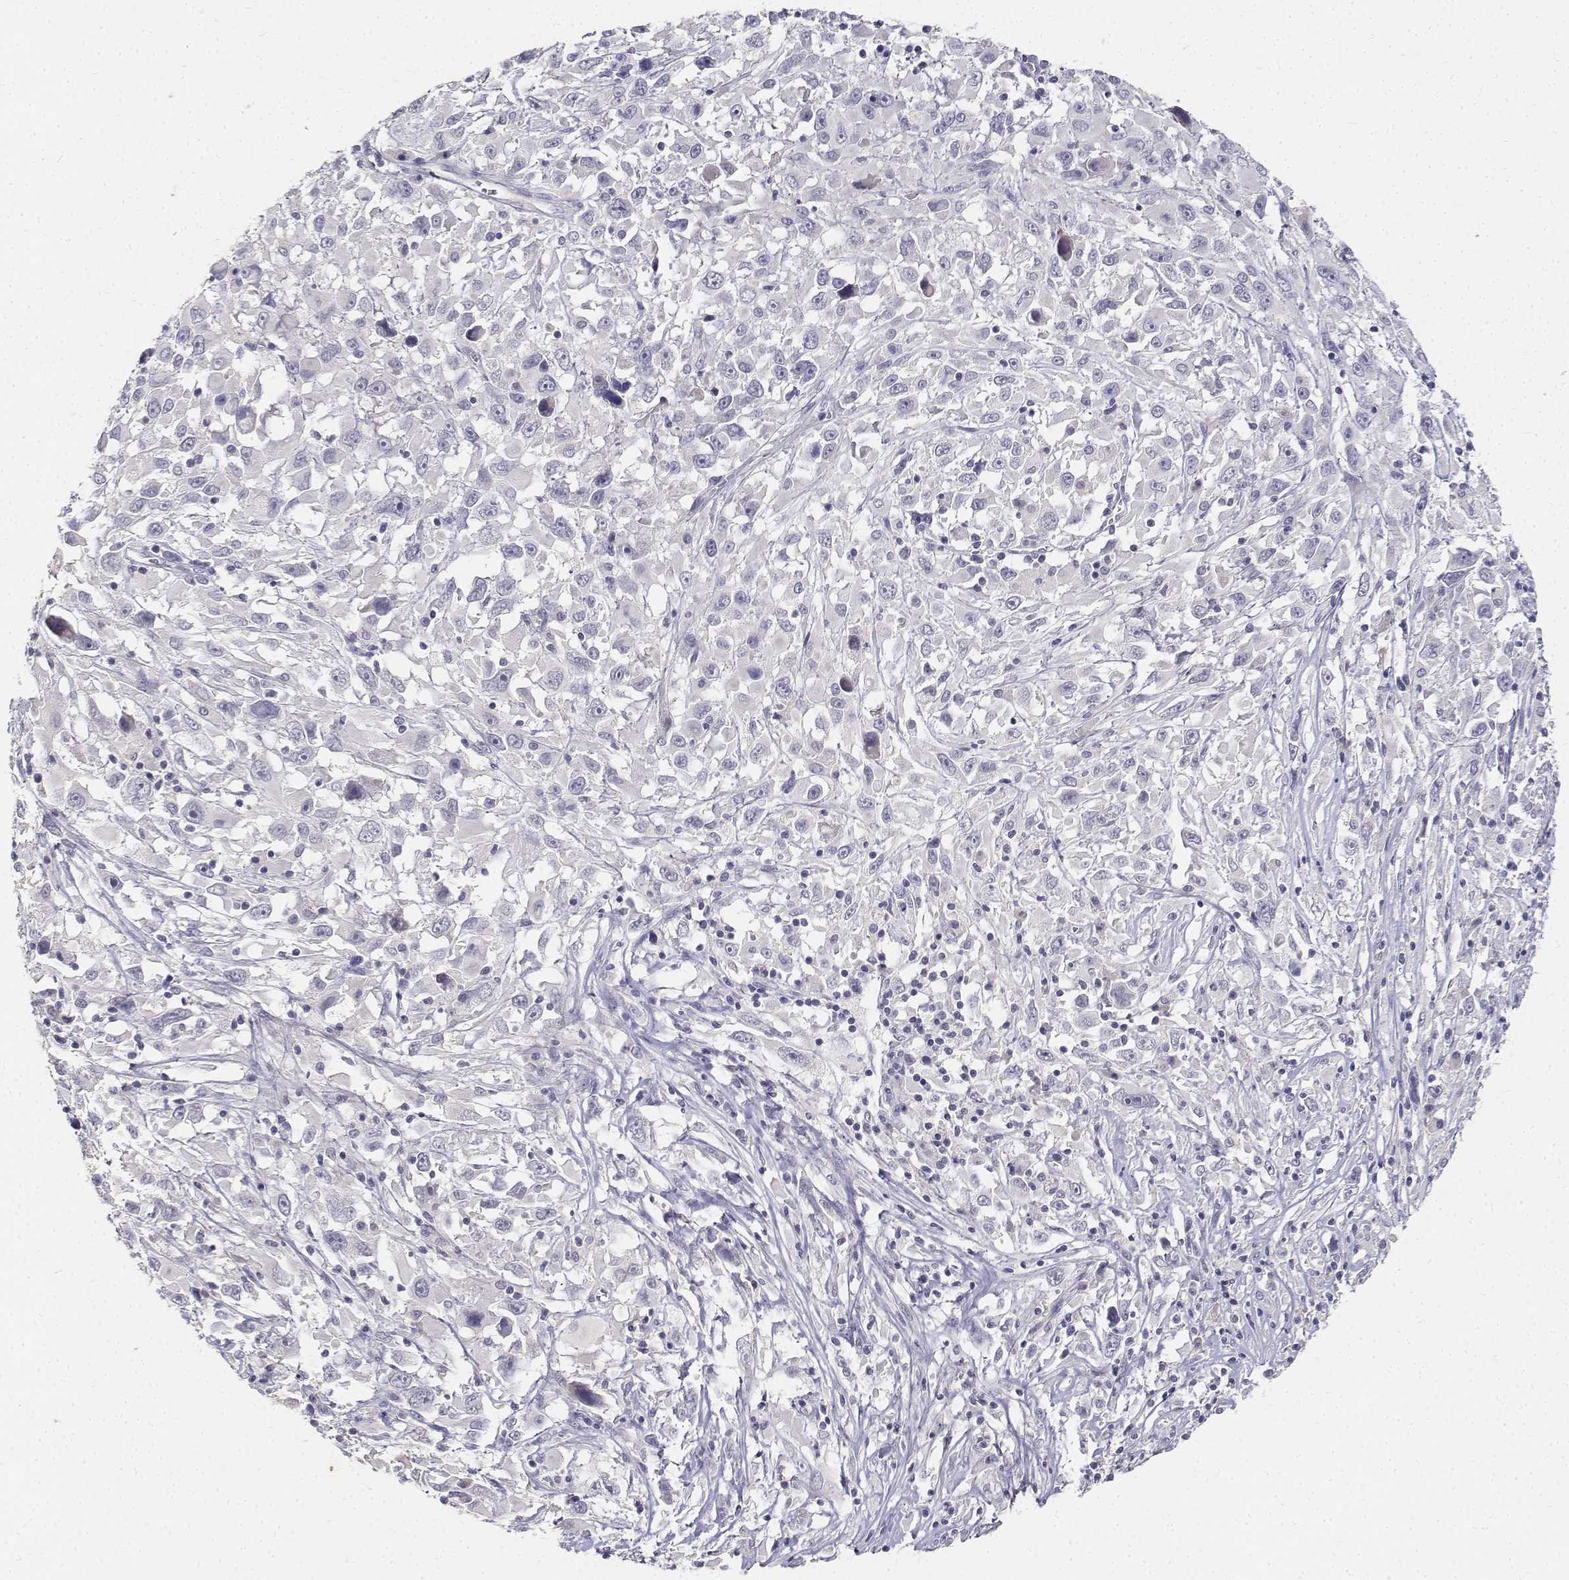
{"staining": {"intensity": "negative", "quantity": "none", "location": "none"}, "tissue": "melanoma", "cell_type": "Tumor cells", "image_type": "cancer", "snomed": [{"axis": "morphology", "description": "Malignant melanoma, Metastatic site"}, {"axis": "topography", "description": "Soft tissue"}], "caption": "DAB immunohistochemical staining of human melanoma shows no significant expression in tumor cells.", "gene": "PAEP", "patient": {"sex": "male", "age": 50}}